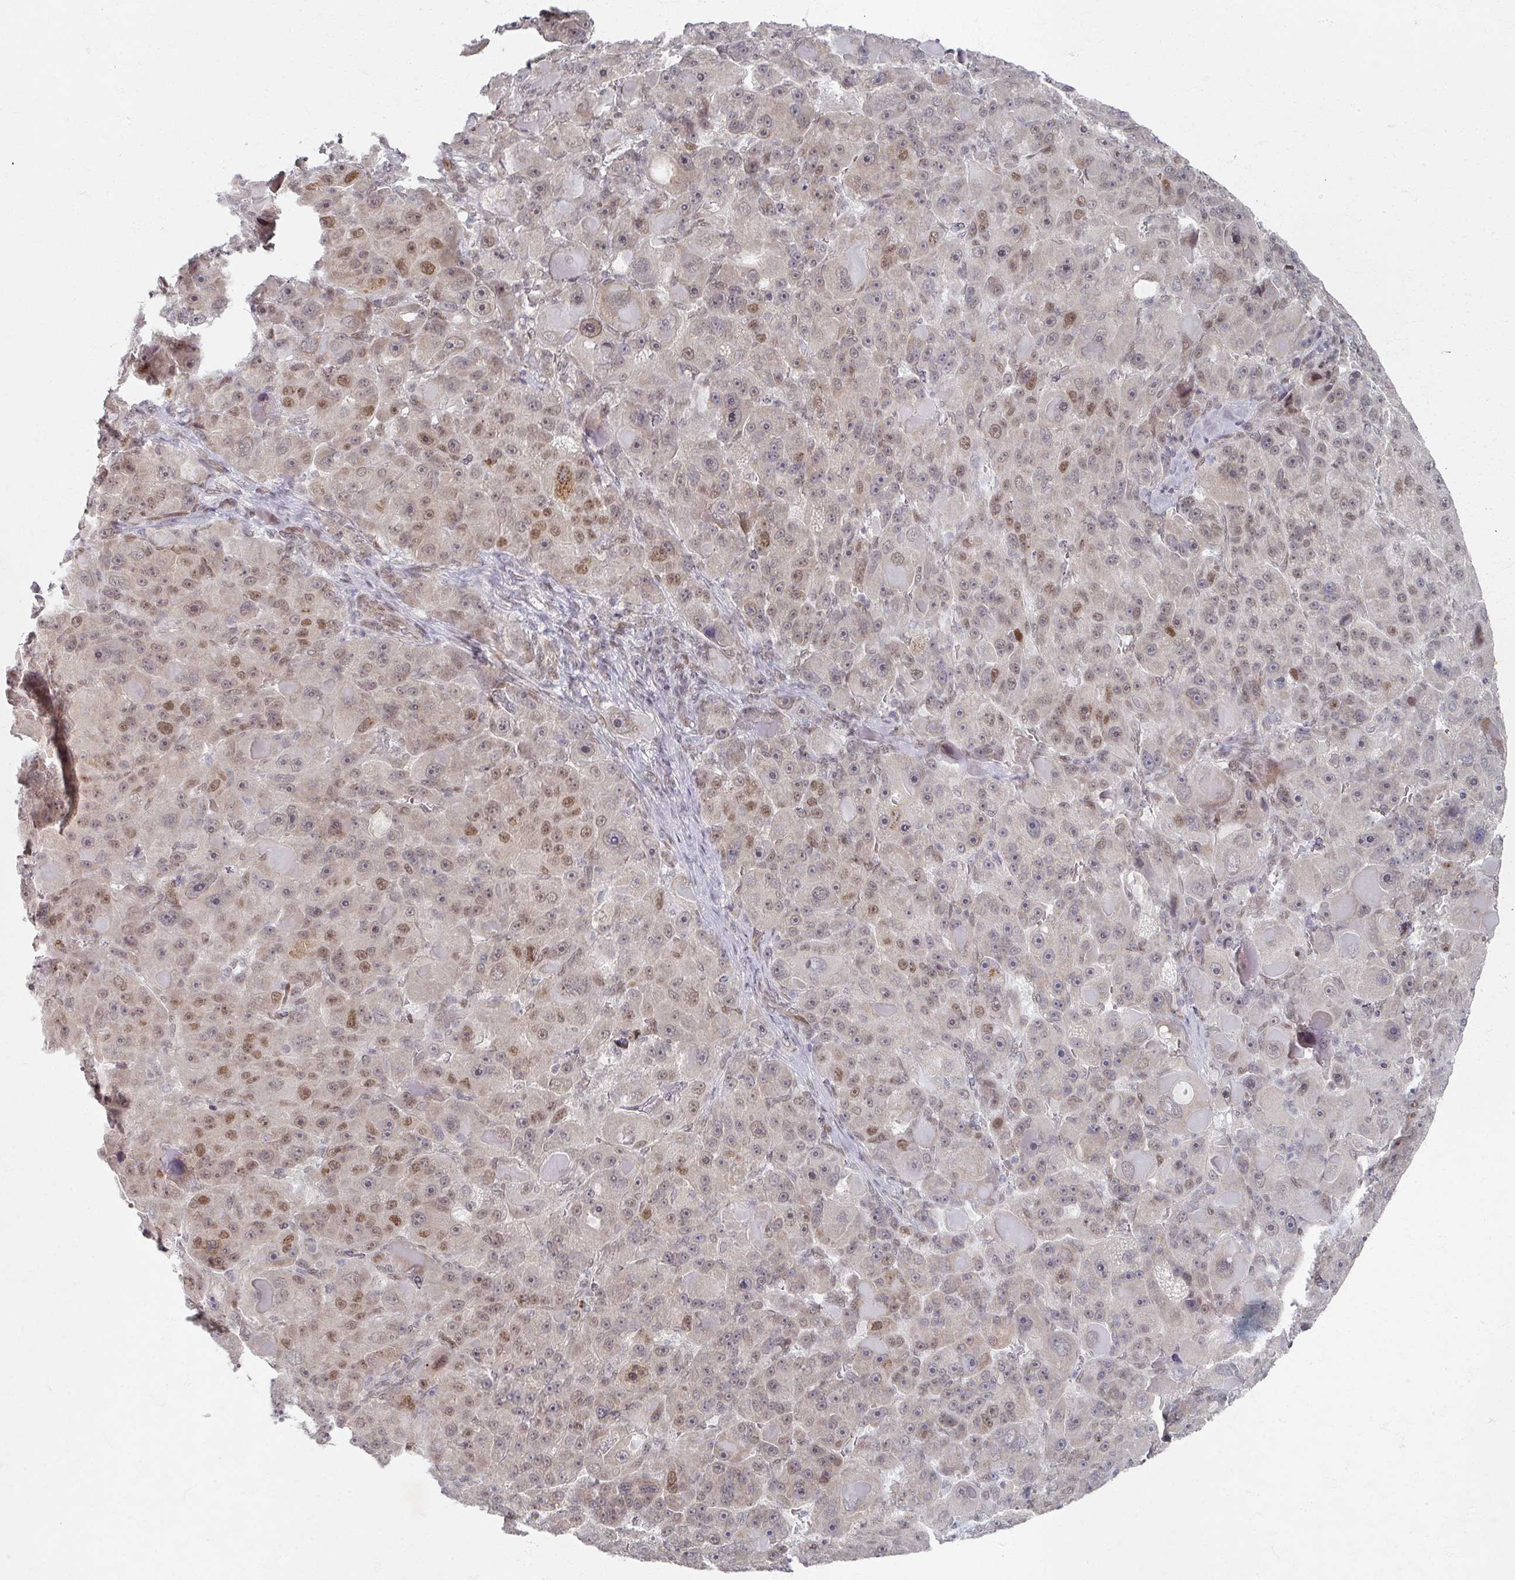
{"staining": {"intensity": "moderate", "quantity": "25%-75%", "location": "nuclear"}, "tissue": "liver cancer", "cell_type": "Tumor cells", "image_type": "cancer", "snomed": [{"axis": "morphology", "description": "Carcinoma, Hepatocellular, NOS"}, {"axis": "topography", "description": "Liver"}], "caption": "Tumor cells show medium levels of moderate nuclear positivity in approximately 25%-75% of cells in human liver cancer.", "gene": "PSKH1", "patient": {"sex": "male", "age": 76}}